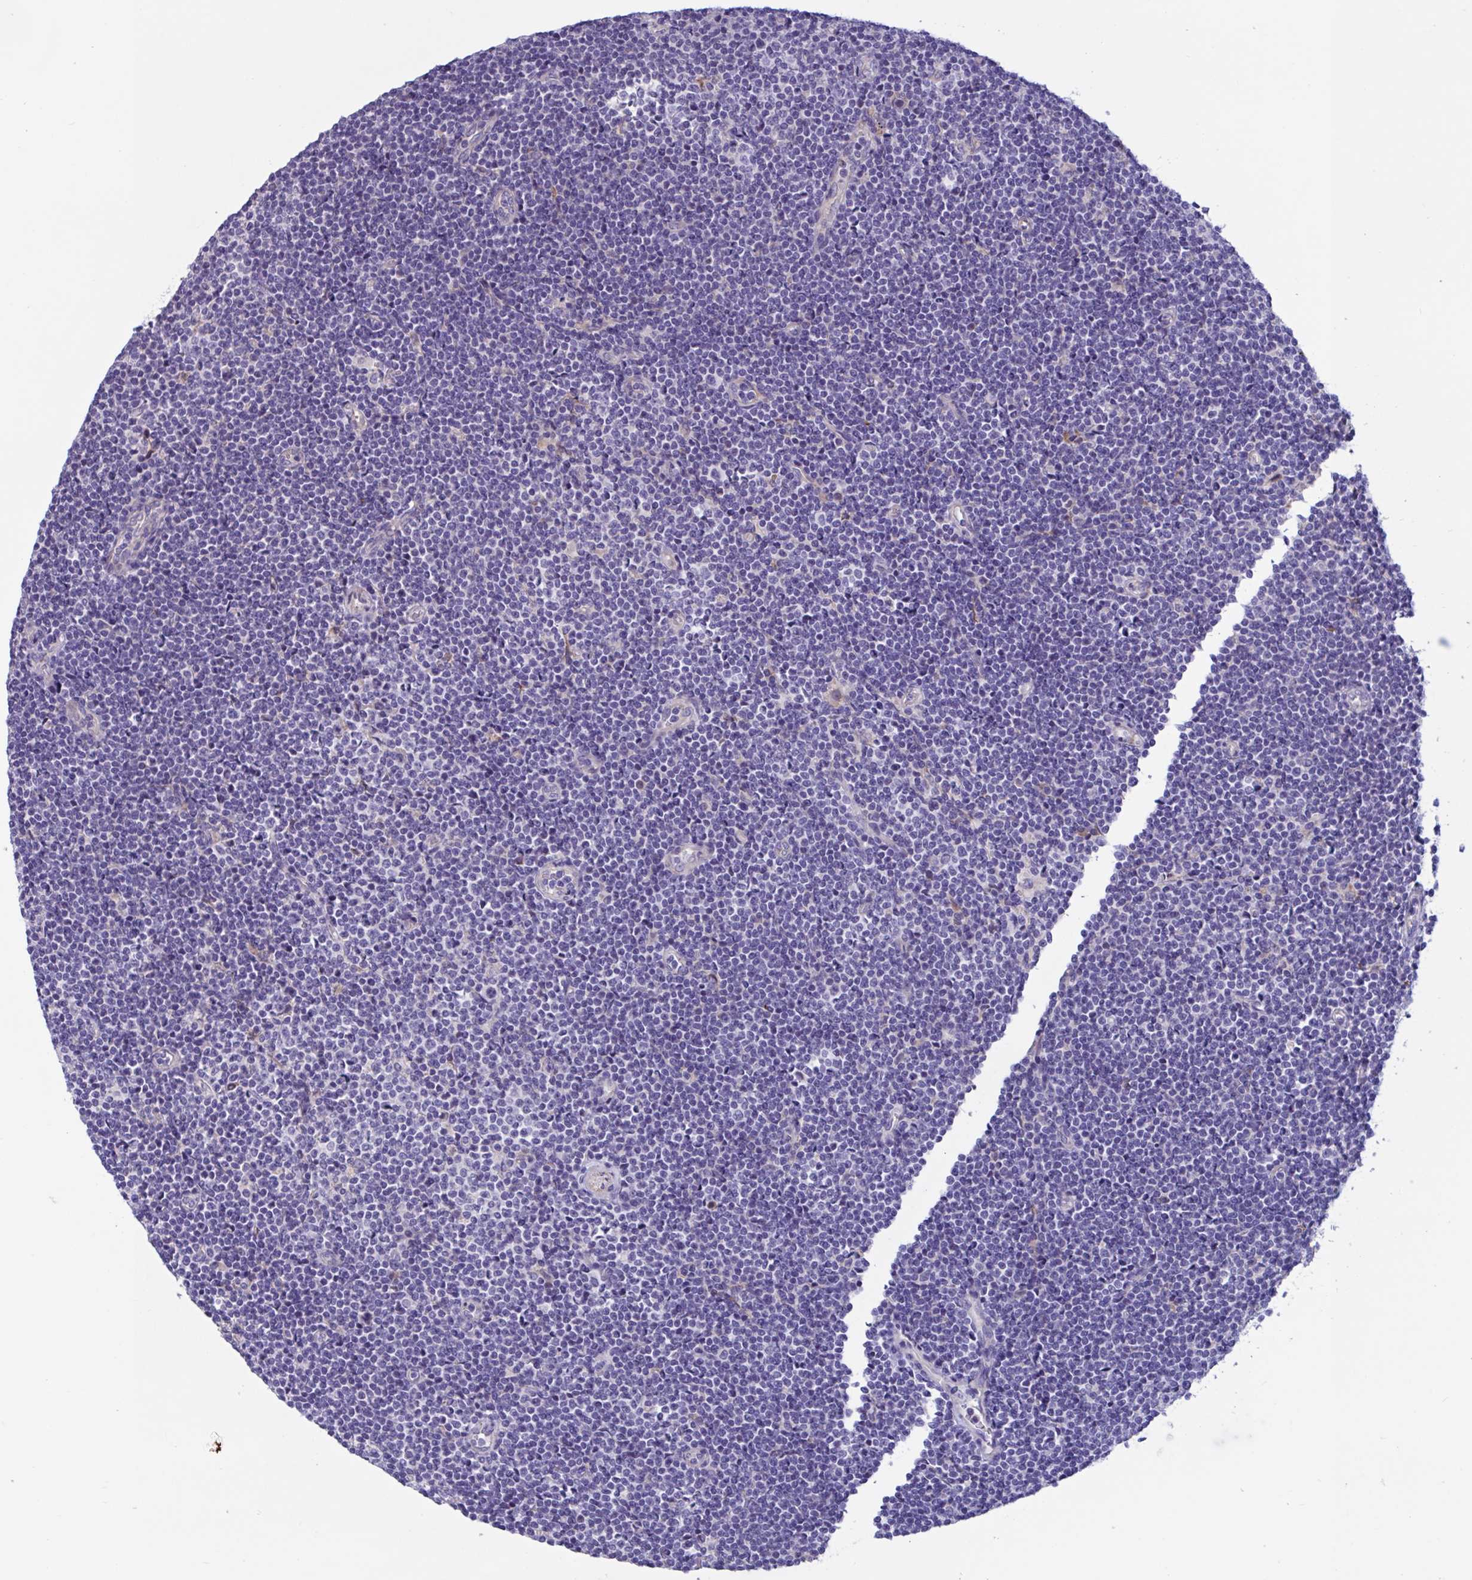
{"staining": {"intensity": "negative", "quantity": "none", "location": "none"}, "tissue": "lymphoma", "cell_type": "Tumor cells", "image_type": "cancer", "snomed": [{"axis": "morphology", "description": "Malignant lymphoma, non-Hodgkin's type, Low grade"}, {"axis": "topography", "description": "Lymph node"}], "caption": "The photomicrograph shows no significant positivity in tumor cells of lymphoma.", "gene": "SLC66A1", "patient": {"sex": "male", "age": 48}}